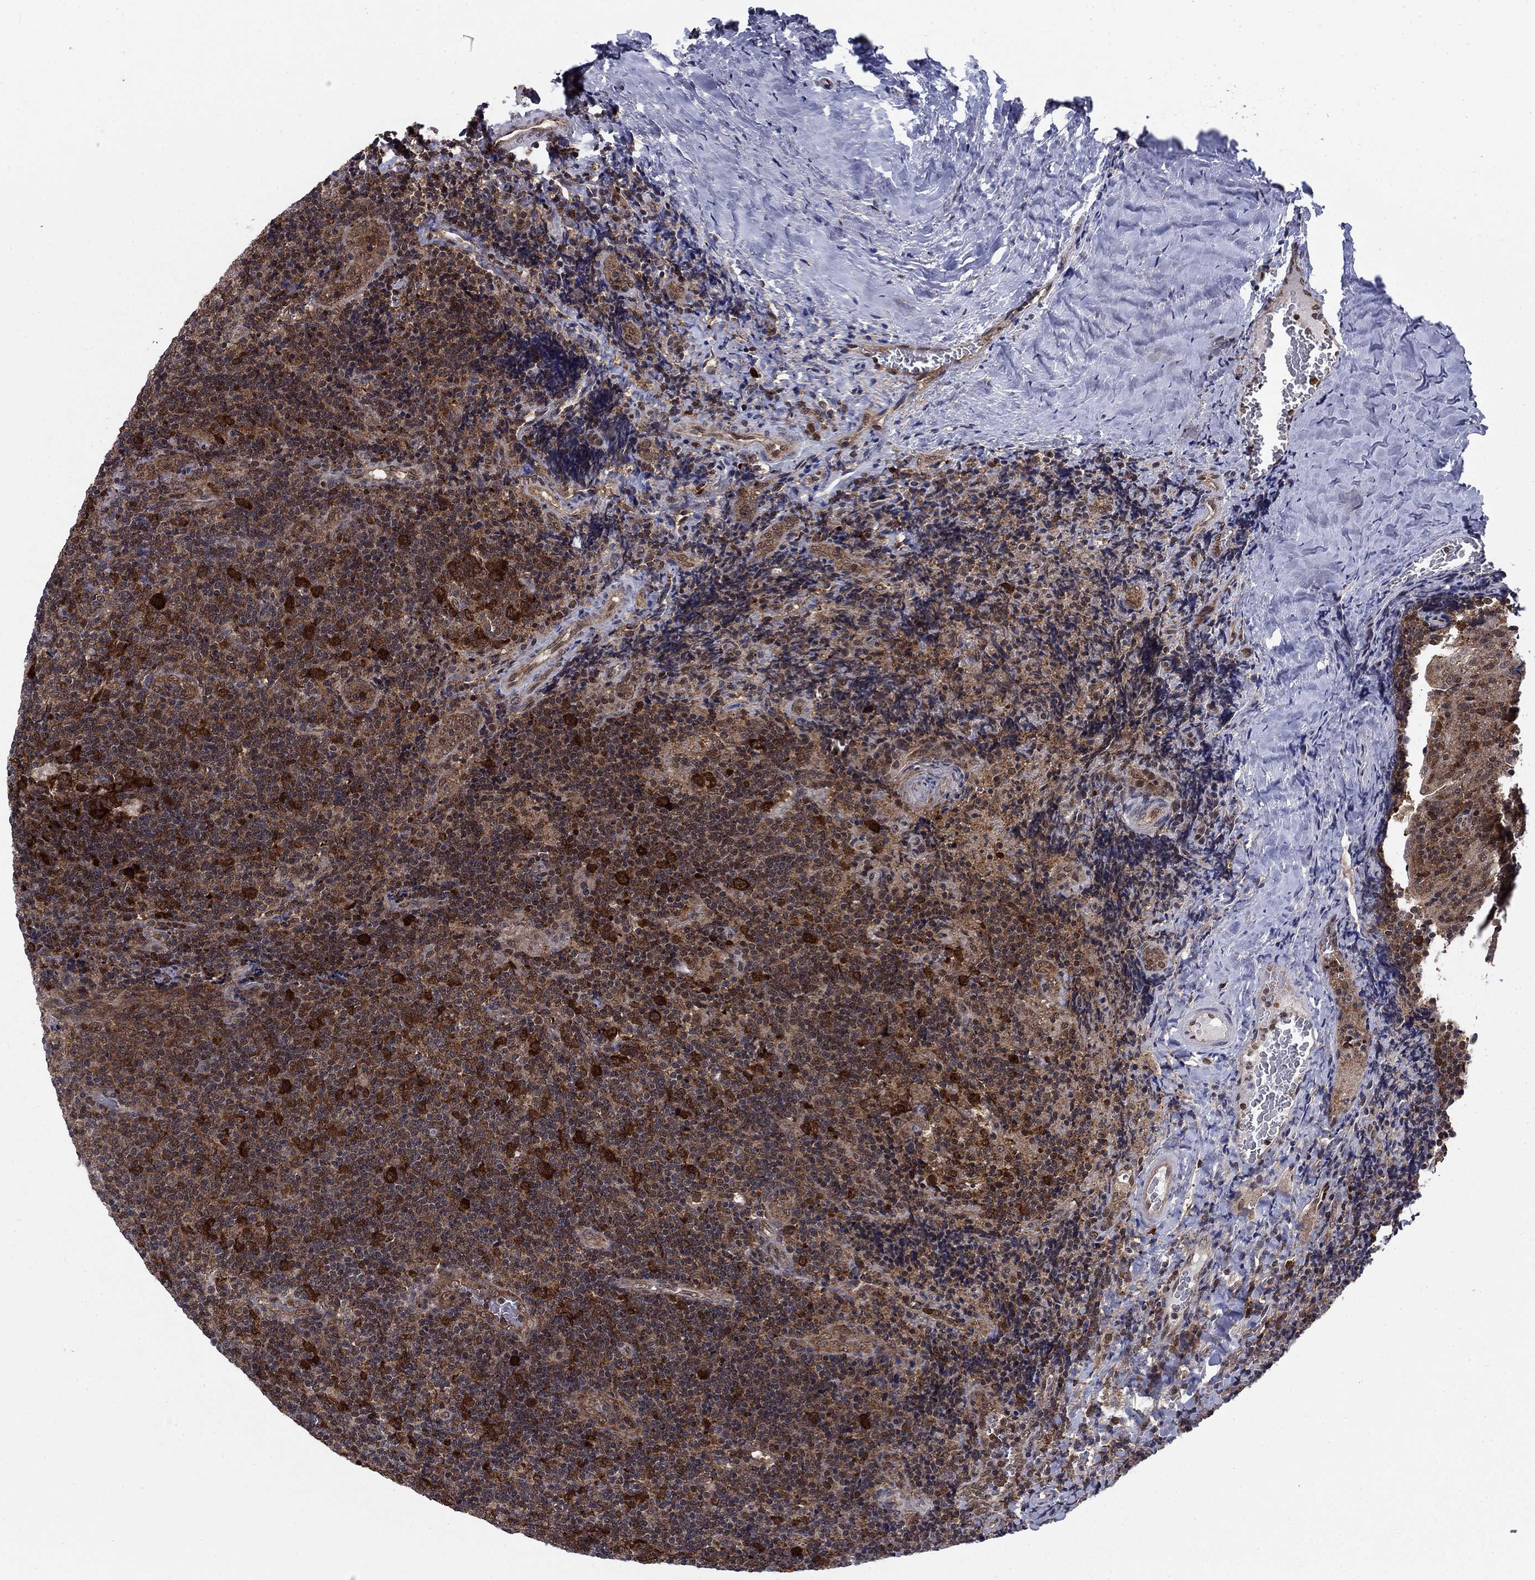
{"staining": {"intensity": "strong", "quantity": "25%-75%", "location": "cytoplasmic/membranous"}, "tissue": "tonsil", "cell_type": "Germinal center cells", "image_type": "normal", "snomed": [{"axis": "morphology", "description": "Normal tissue, NOS"}, {"axis": "topography", "description": "Tonsil"}], "caption": "This histopathology image displays IHC staining of benign tonsil, with high strong cytoplasmic/membranous expression in approximately 25%-75% of germinal center cells.", "gene": "DNAJA1", "patient": {"sex": "male", "age": 17}}